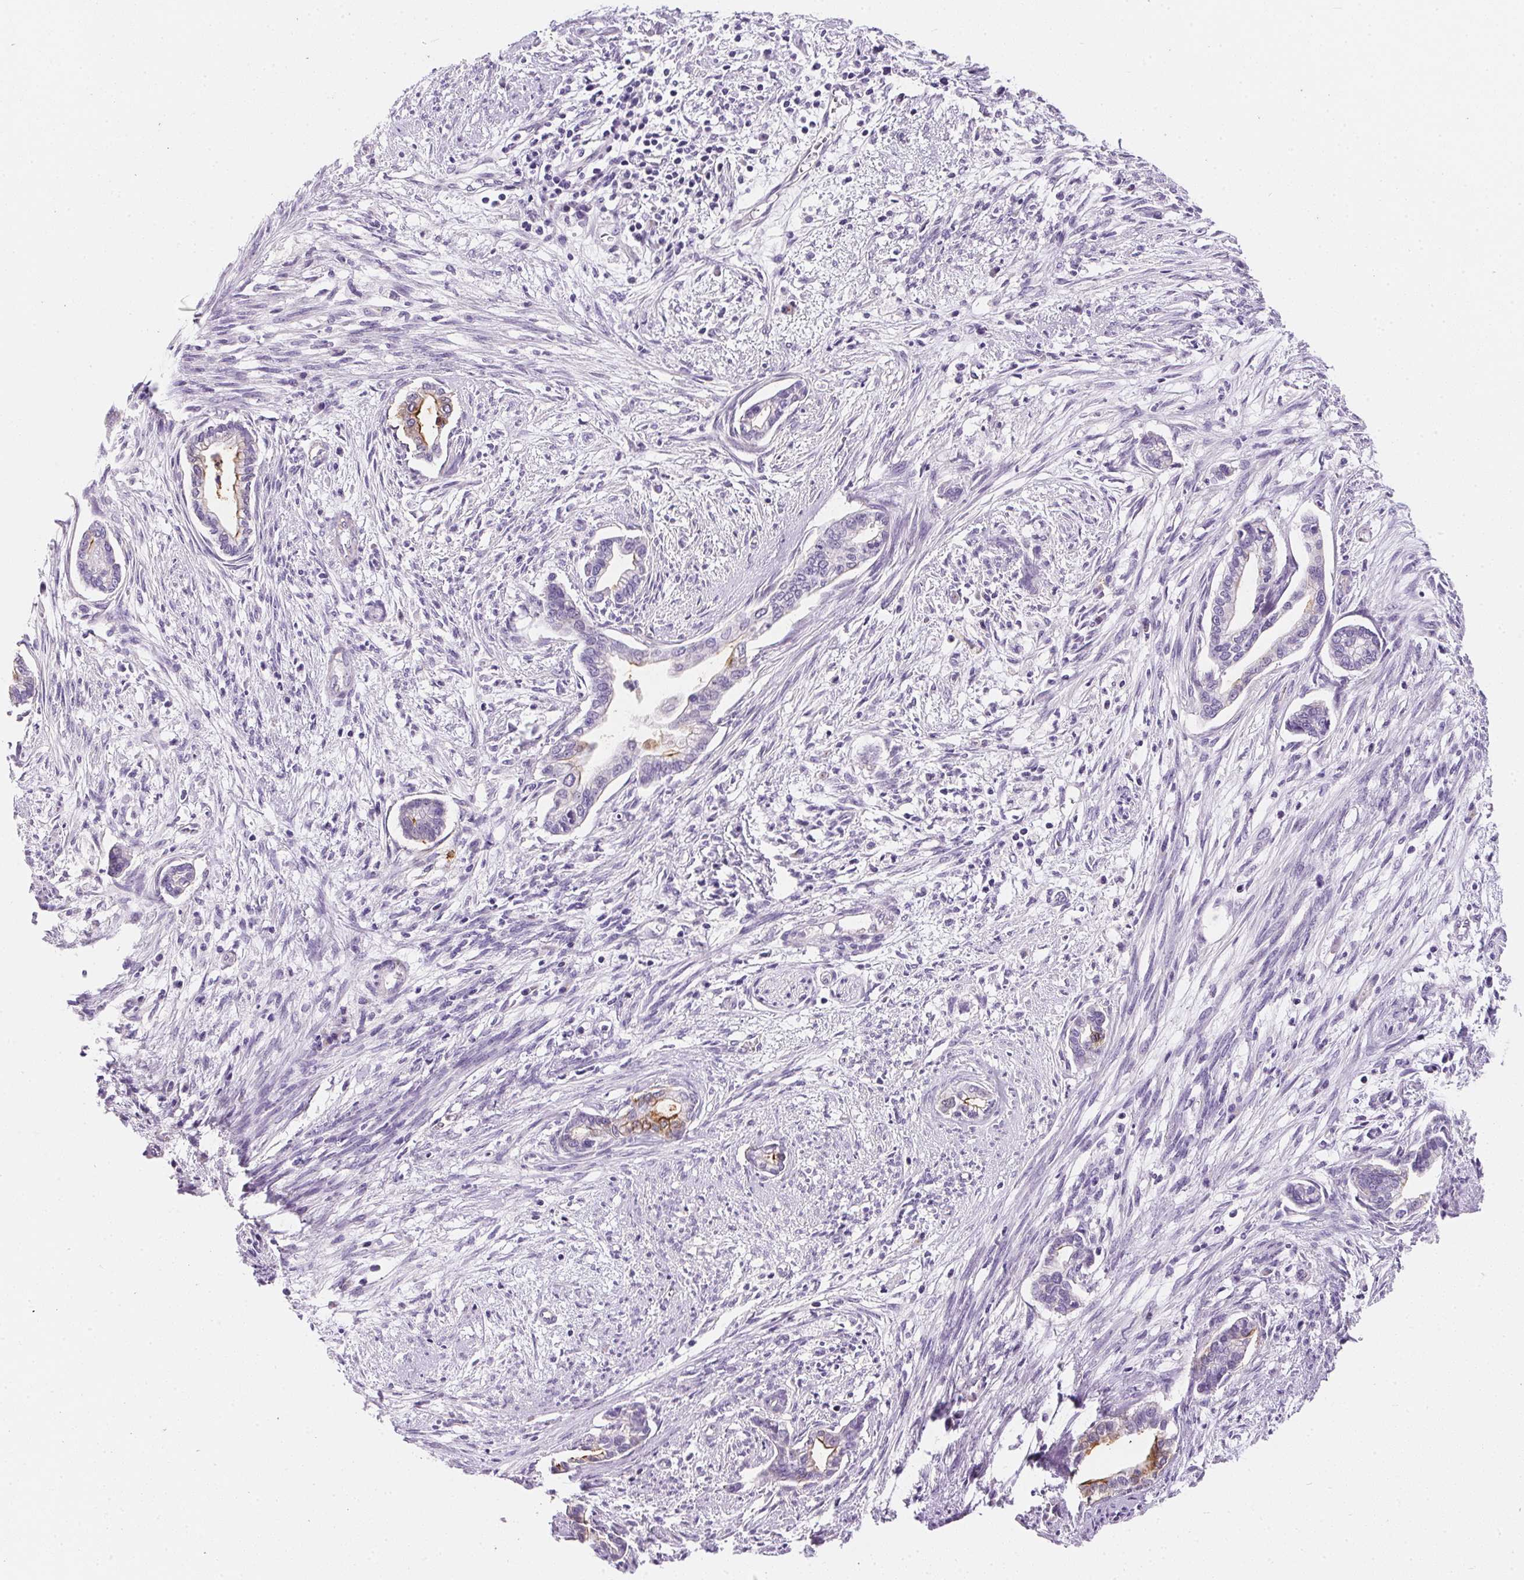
{"staining": {"intensity": "weak", "quantity": "<25%", "location": "cytoplasmic/membranous"}, "tissue": "cervical cancer", "cell_type": "Tumor cells", "image_type": "cancer", "snomed": [{"axis": "morphology", "description": "Adenocarcinoma, NOS"}, {"axis": "topography", "description": "Cervix"}], "caption": "DAB (3,3'-diaminobenzidine) immunohistochemical staining of human adenocarcinoma (cervical) exhibits no significant expression in tumor cells. The staining is performed using DAB (3,3'-diaminobenzidine) brown chromogen with nuclei counter-stained in using hematoxylin.", "gene": "AQP5", "patient": {"sex": "female", "age": 62}}